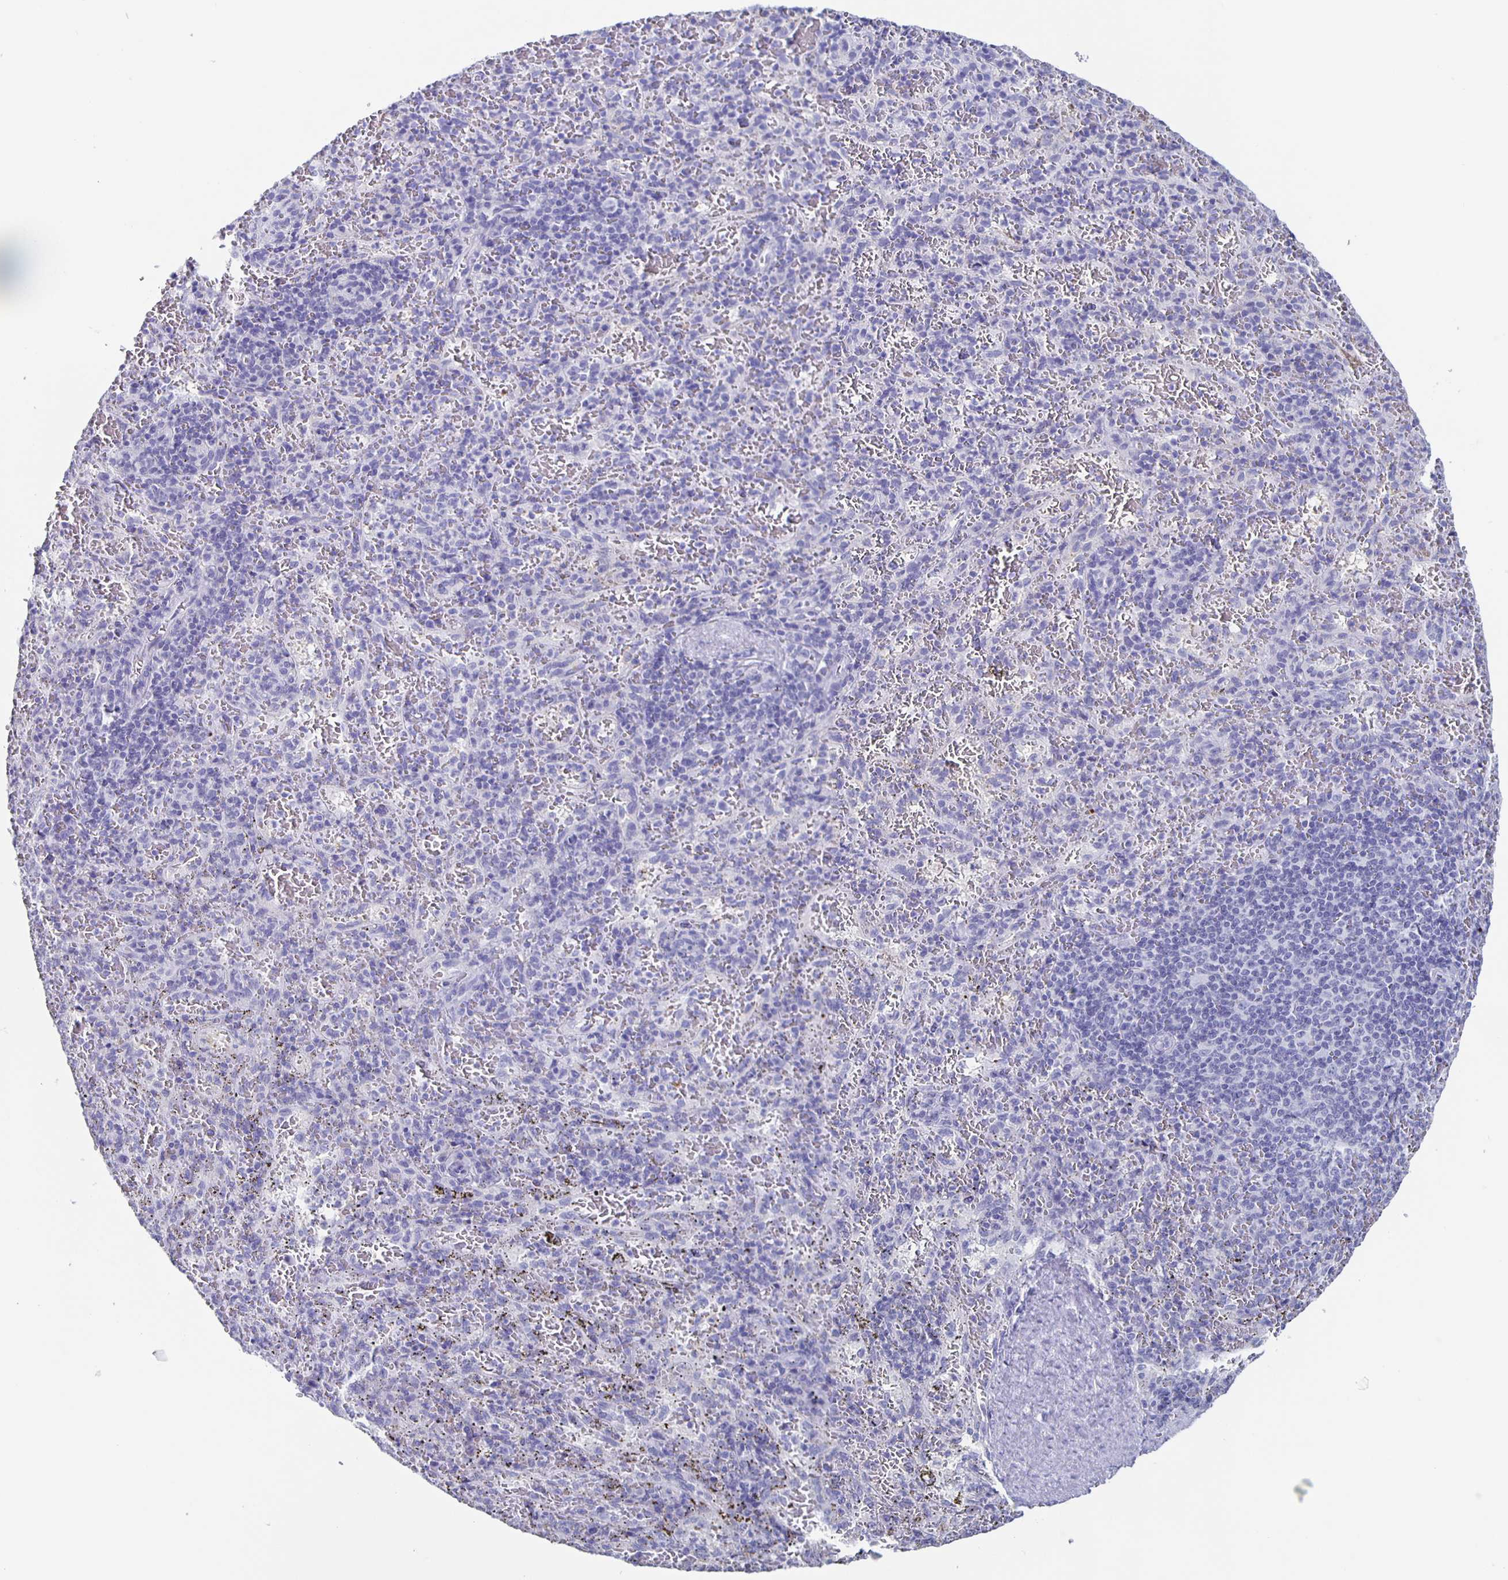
{"staining": {"intensity": "negative", "quantity": "none", "location": "none"}, "tissue": "spleen", "cell_type": "Cells in red pulp", "image_type": "normal", "snomed": [{"axis": "morphology", "description": "Normal tissue, NOS"}, {"axis": "topography", "description": "Spleen"}], "caption": "Human spleen stained for a protein using IHC demonstrates no staining in cells in red pulp.", "gene": "FGA", "patient": {"sex": "male", "age": 57}}